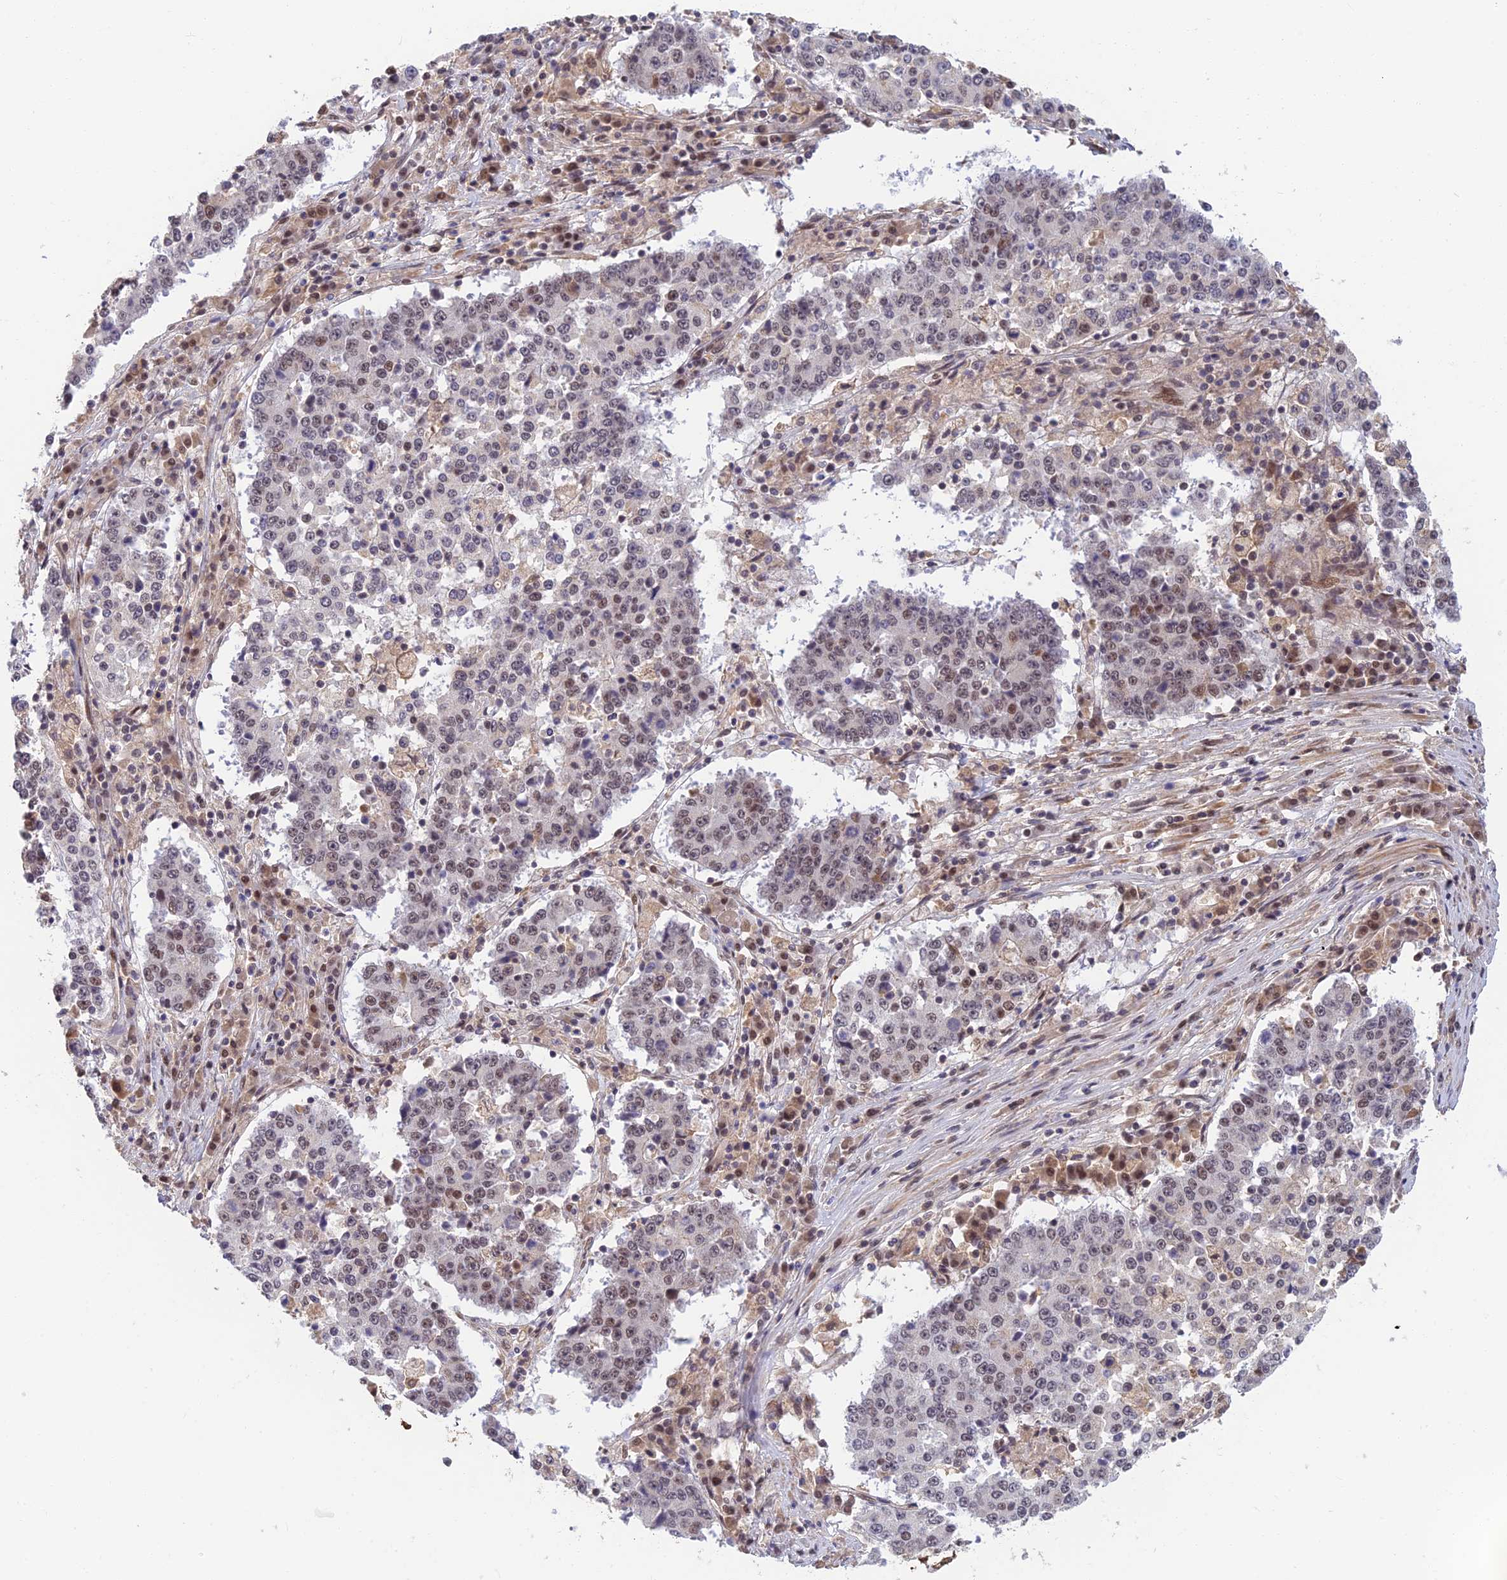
{"staining": {"intensity": "weak", "quantity": "<25%", "location": "nuclear"}, "tissue": "stomach cancer", "cell_type": "Tumor cells", "image_type": "cancer", "snomed": [{"axis": "morphology", "description": "Adenocarcinoma, NOS"}, {"axis": "topography", "description": "Stomach"}], "caption": "Immunohistochemical staining of human stomach adenocarcinoma demonstrates no significant staining in tumor cells.", "gene": "TCEA2", "patient": {"sex": "male", "age": 59}}